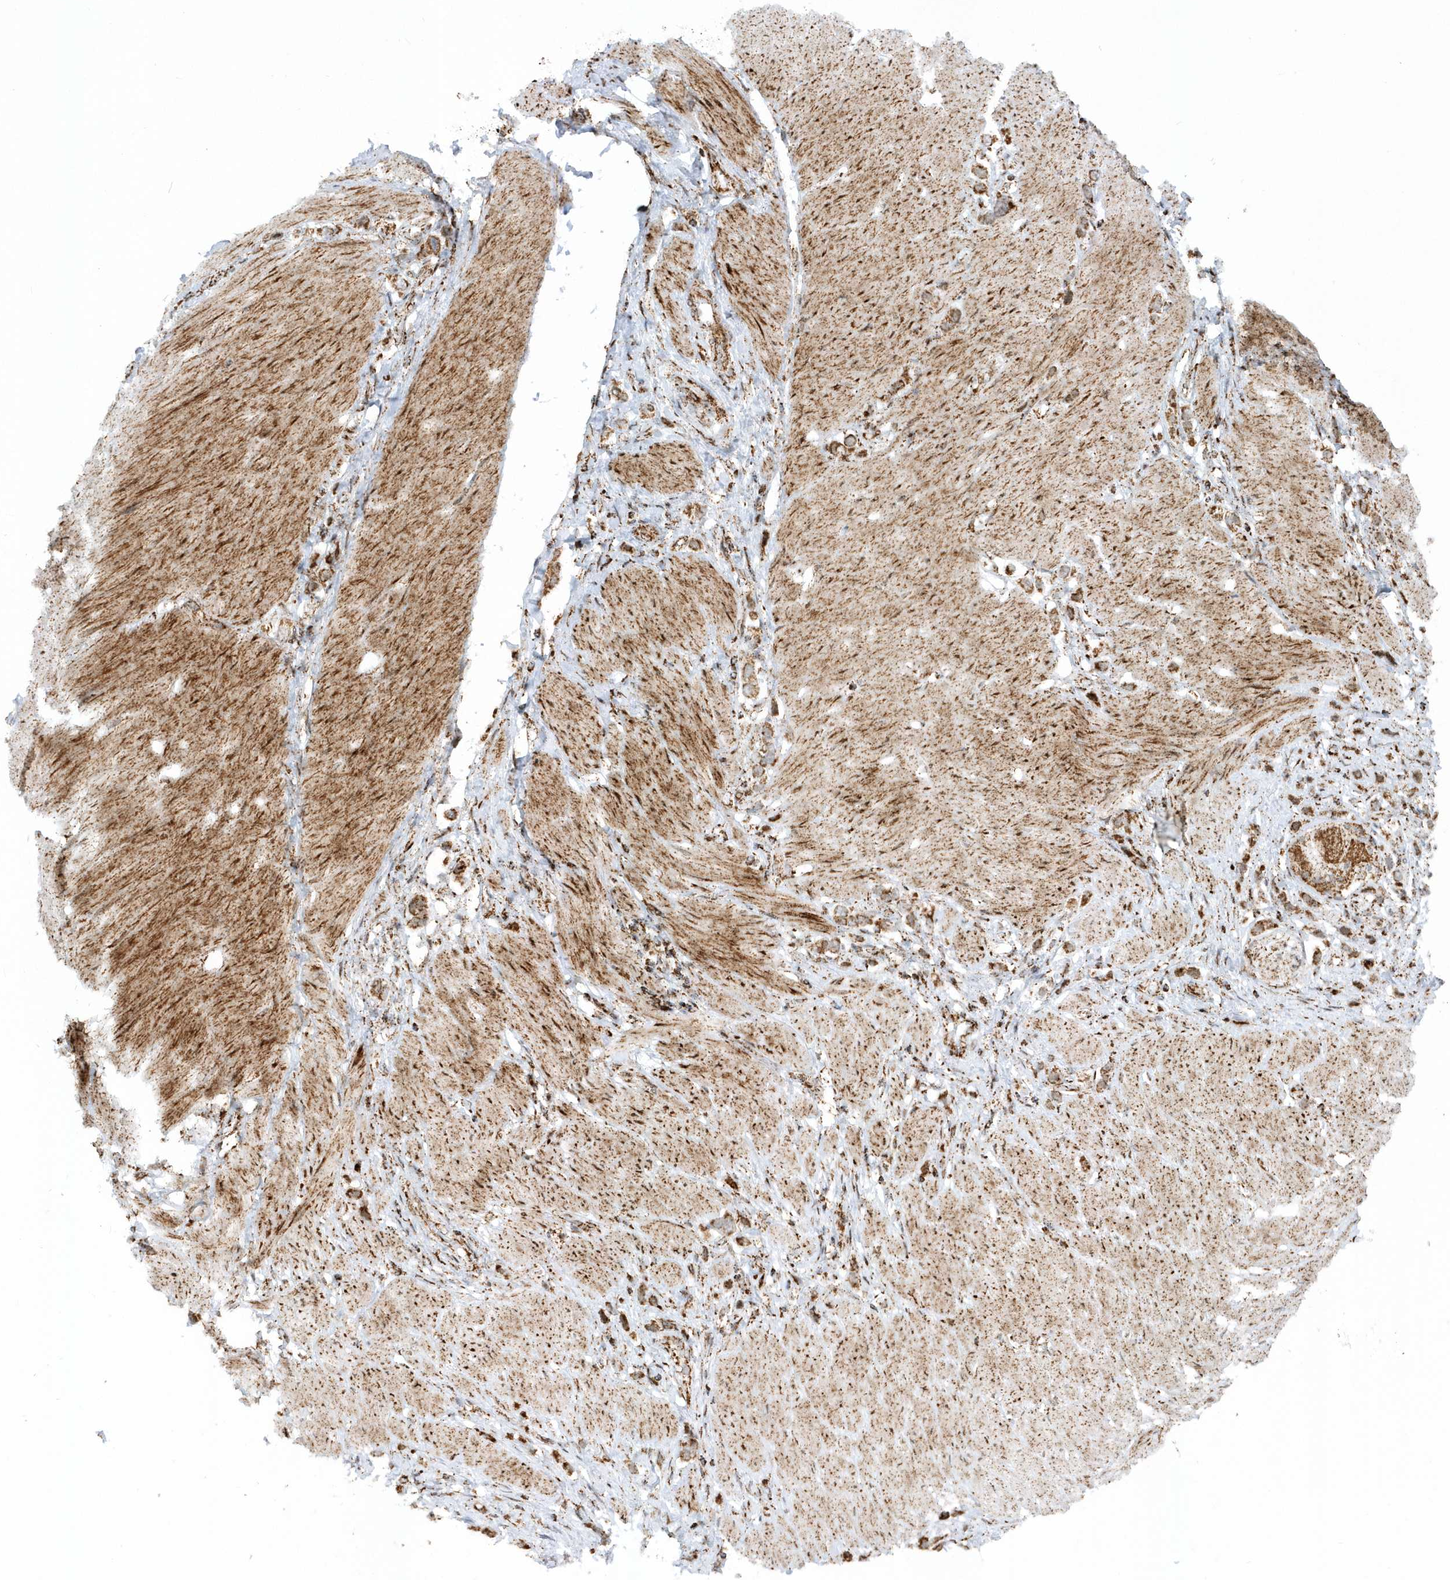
{"staining": {"intensity": "strong", "quantity": ">75%", "location": "cytoplasmic/membranous"}, "tissue": "stomach cancer", "cell_type": "Tumor cells", "image_type": "cancer", "snomed": [{"axis": "morphology", "description": "Normal tissue, NOS"}, {"axis": "morphology", "description": "Adenocarcinoma, NOS"}, {"axis": "topography", "description": "Stomach, upper"}, {"axis": "topography", "description": "Stomach"}], "caption": "Immunohistochemistry (IHC) of human stomach cancer (adenocarcinoma) exhibits high levels of strong cytoplasmic/membranous expression in about >75% of tumor cells.", "gene": "CRY2", "patient": {"sex": "female", "age": 65}}